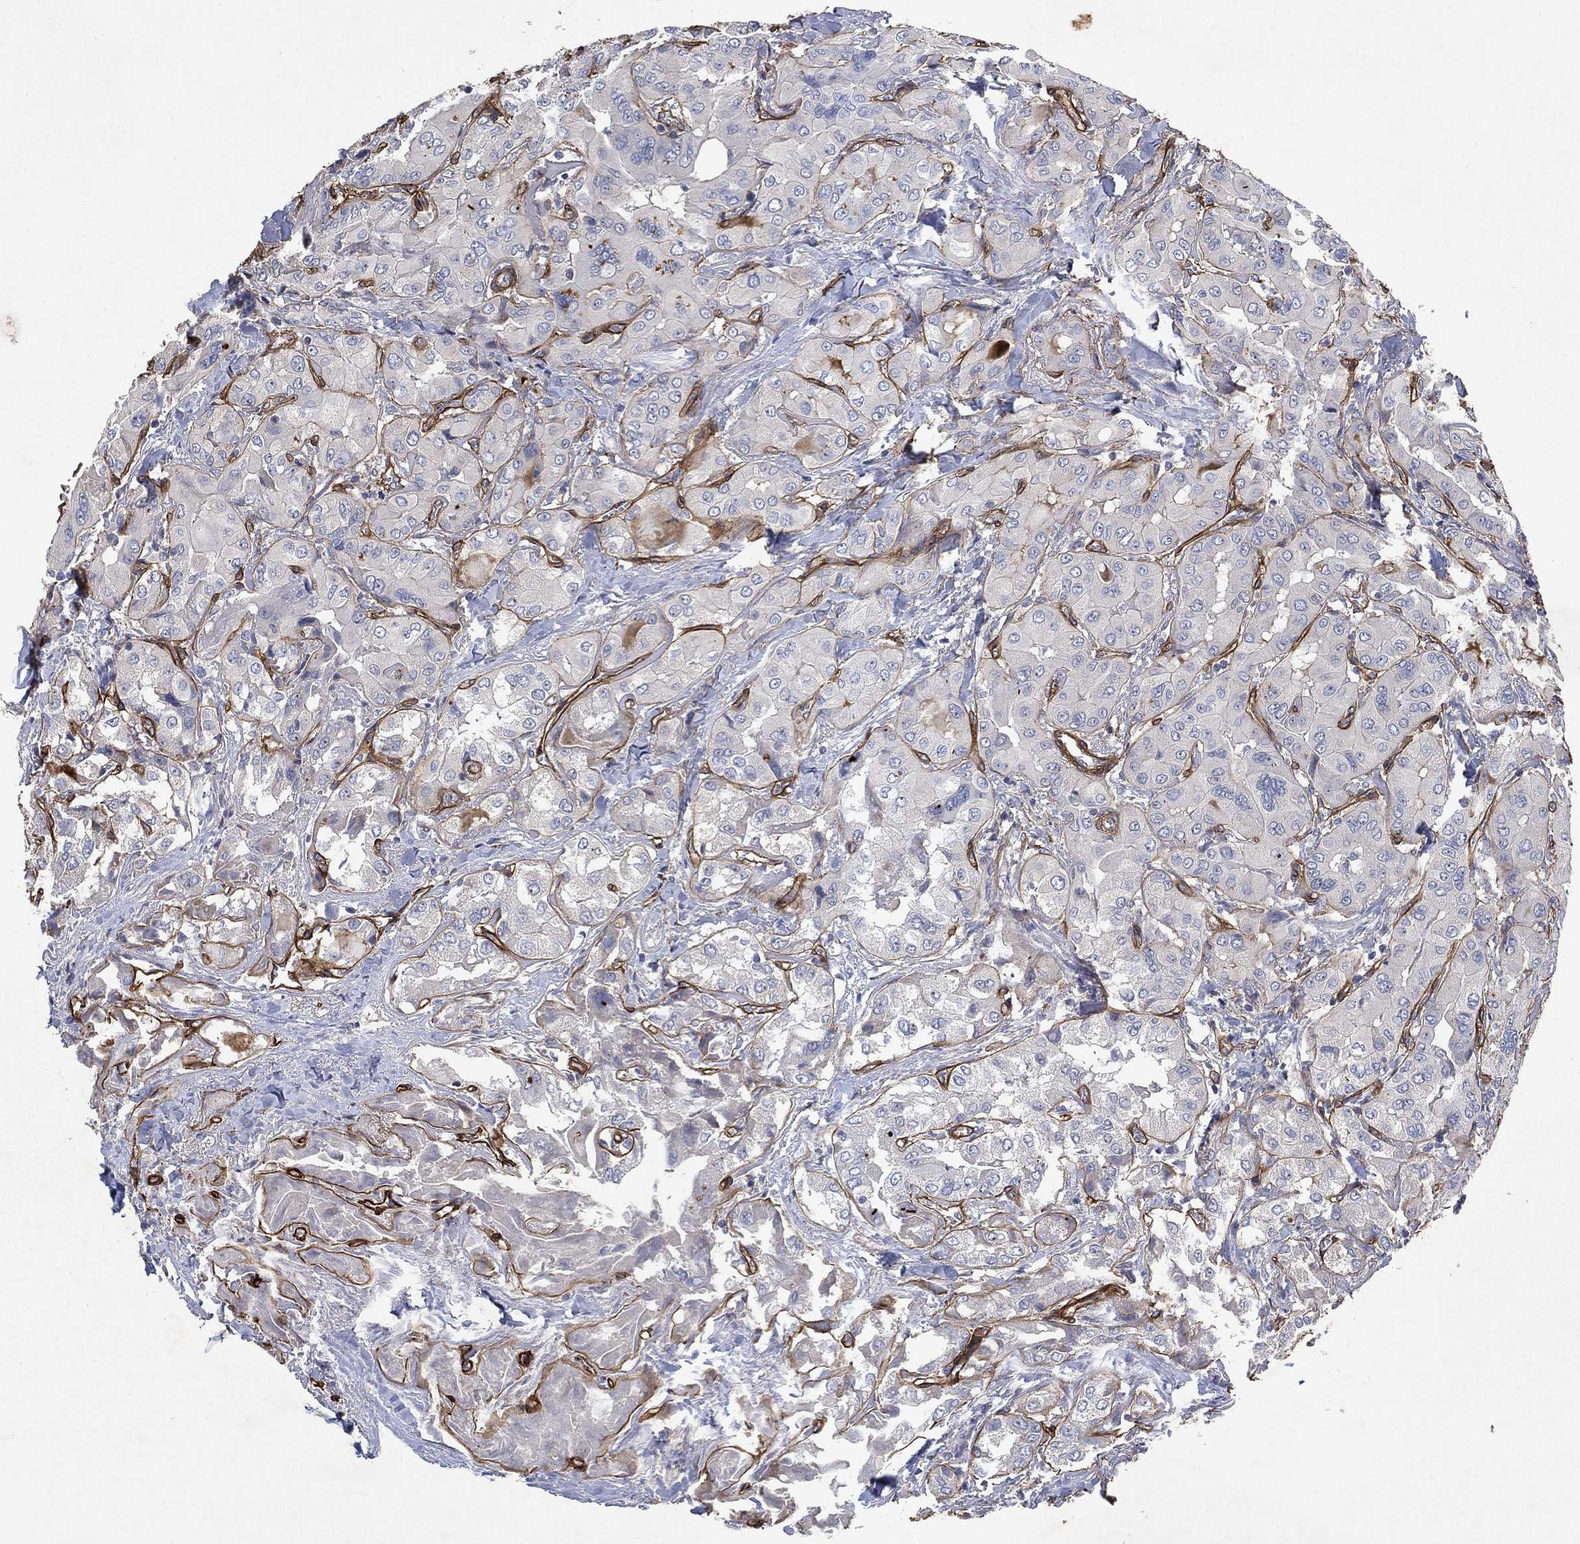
{"staining": {"intensity": "negative", "quantity": "none", "location": "none"}, "tissue": "thyroid cancer", "cell_type": "Tumor cells", "image_type": "cancer", "snomed": [{"axis": "morphology", "description": "Normal tissue, NOS"}, {"axis": "morphology", "description": "Papillary adenocarcinoma, NOS"}, {"axis": "topography", "description": "Thyroid gland"}], "caption": "Immunohistochemistry (IHC) of thyroid papillary adenocarcinoma displays no expression in tumor cells.", "gene": "COL4A2", "patient": {"sex": "female", "age": 66}}